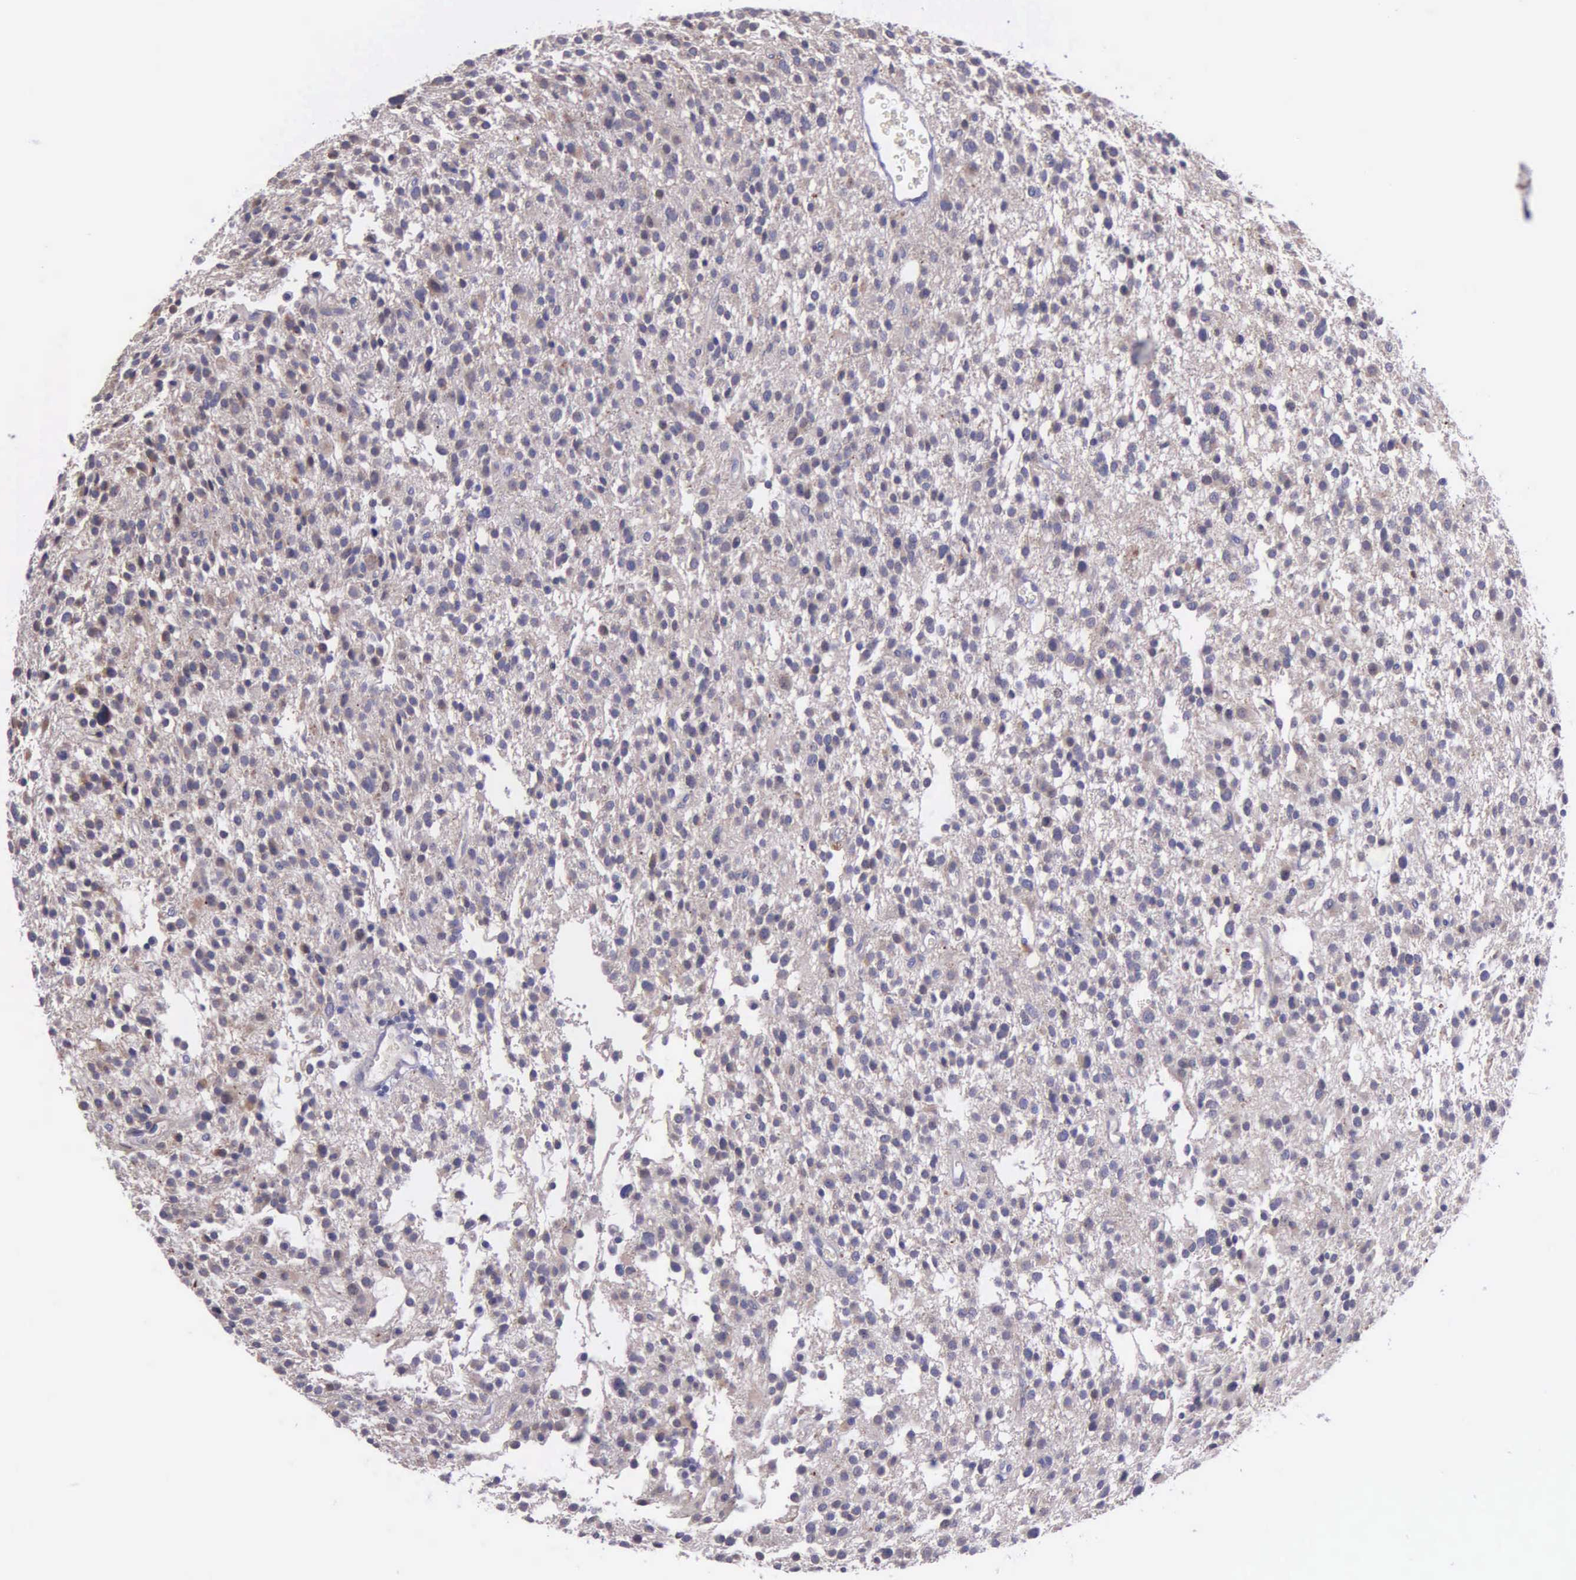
{"staining": {"intensity": "negative", "quantity": "none", "location": "none"}, "tissue": "glioma", "cell_type": "Tumor cells", "image_type": "cancer", "snomed": [{"axis": "morphology", "description": "Glioma, malignant, Low grade"}, {"axis": "topography", "description": "Brain"}], "caption": "DAB (3,3'-diaminobenzidine) immunohistochemical staining of glioma exhibits no significant expression in tumor cells.", "gene": "ZC3H12B", "patient": {"sex": "female", "age": 36}}